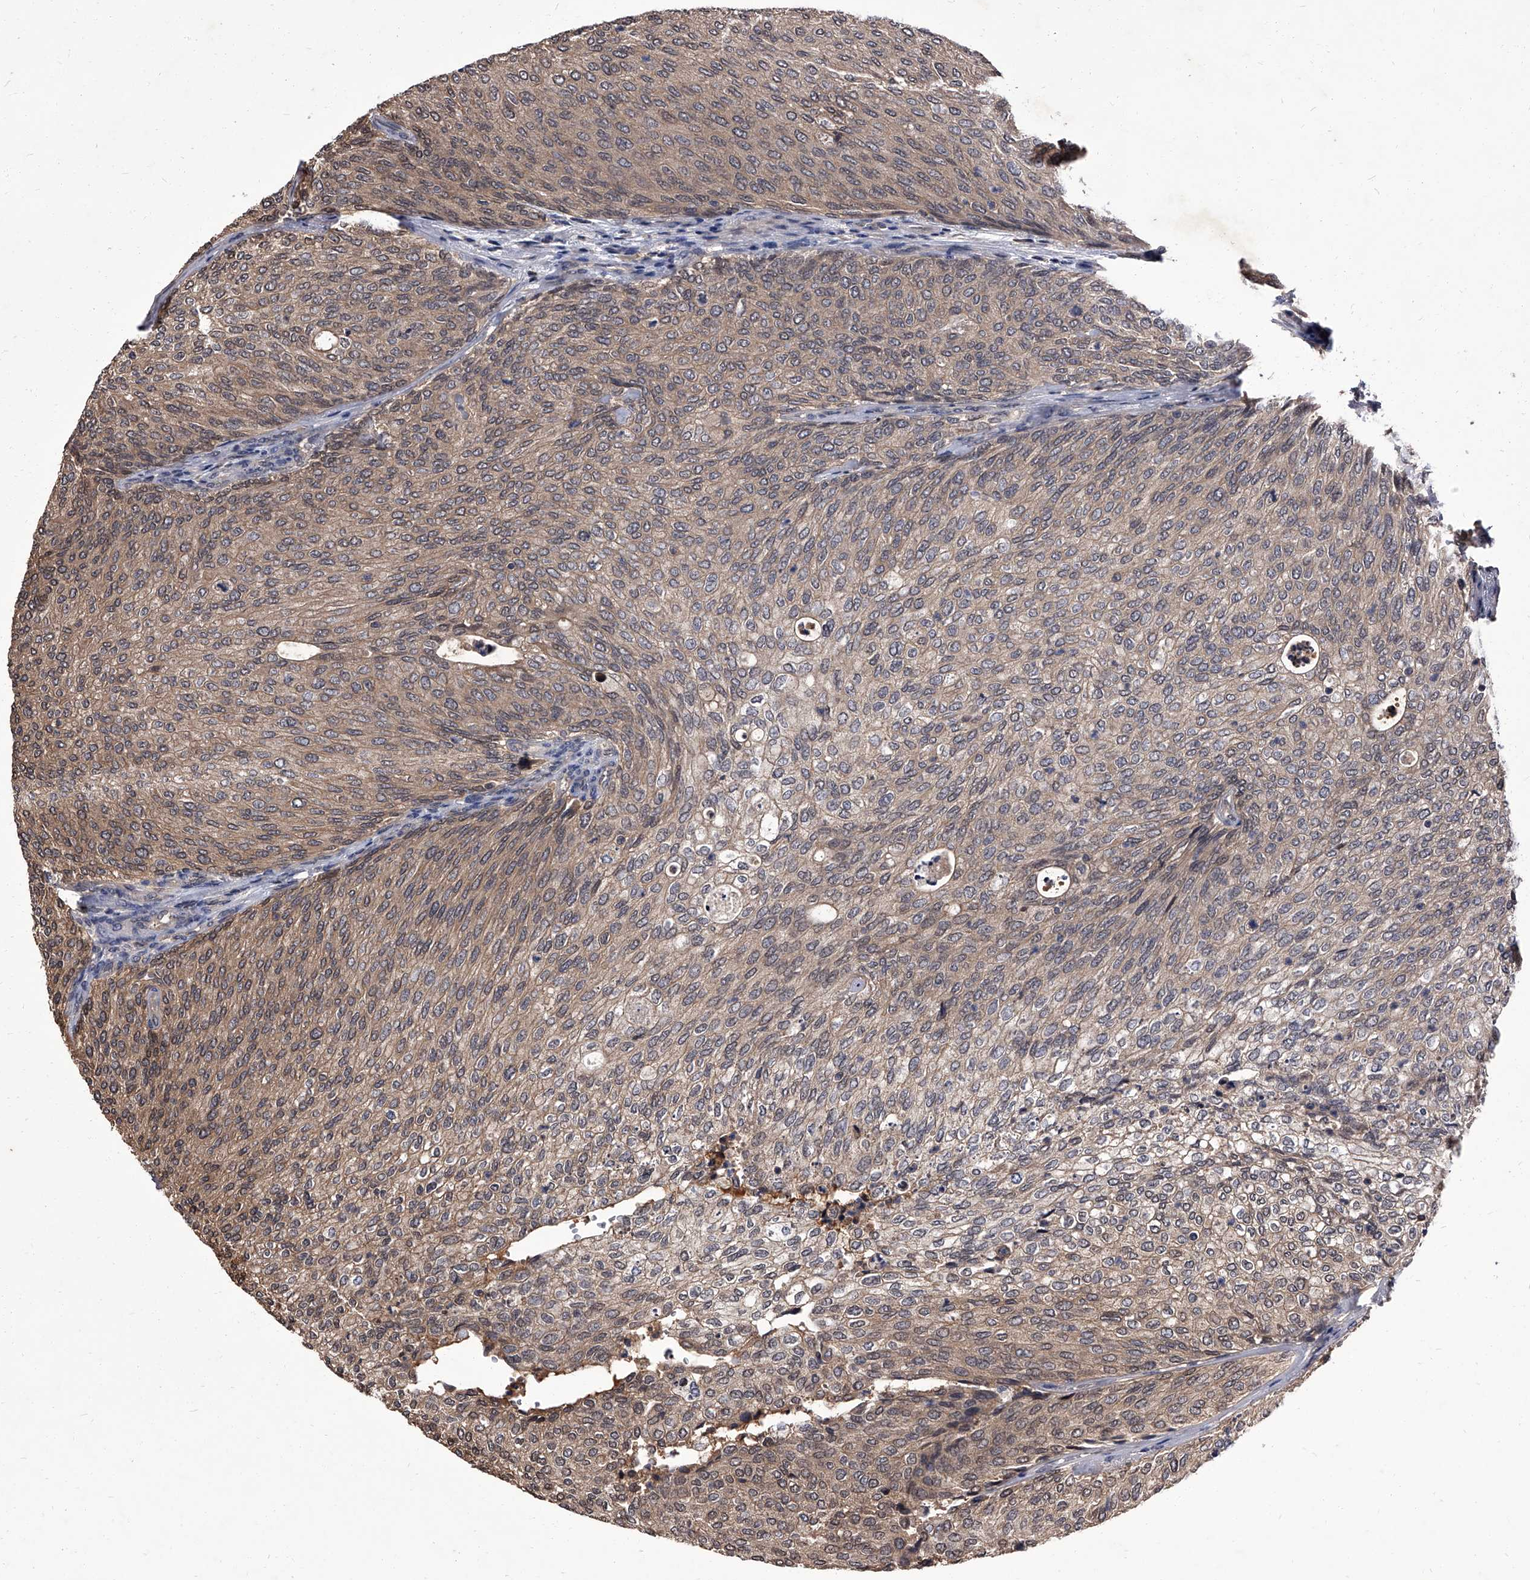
{"staining": {"intensity": "weak", "quantity": ">75%", "location": "cytoplasmic/membranous"}, "tissue": "urothelial cancer", "cell_type": "Tumor cells", "image_type": "cancer", "snomed": [{"axis": "morphology", "description": "Urothelial carcinoma, Low grade"}, {"axis": "topography", "description": "Urinary bladder"}], "caption": "Protein expression analysis of human urothelial cancer reveals weak cytoplasmic/membranous staining in approximately >75% of tumor cells.", "gene": "SLC18B1", "patient": {"sex": "female", "age": 79}}